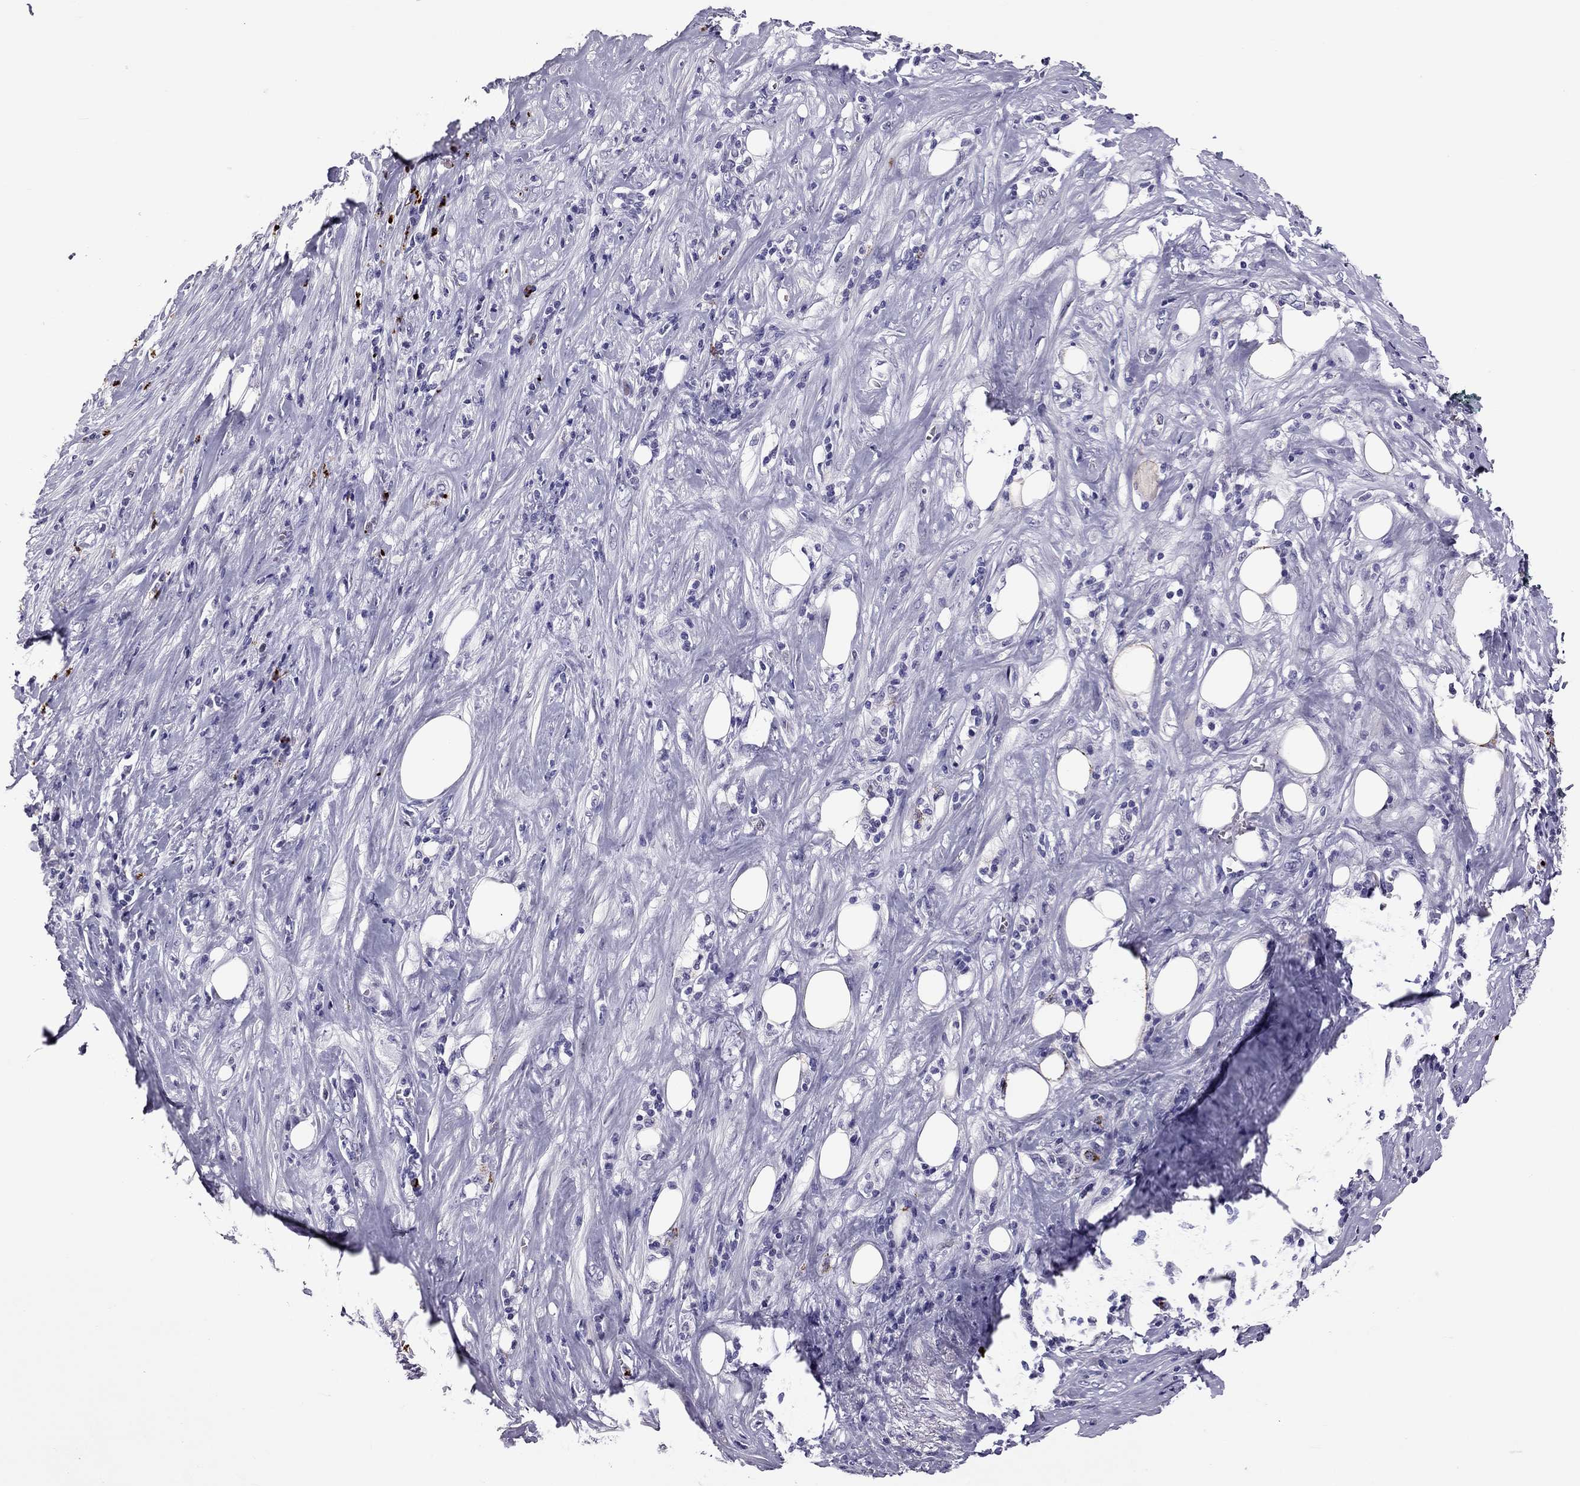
{"staining": {"intensity": "negative", "quantity": "none", "location": "none"}, "tissue": "pancreatic cancer", "cell_type": "Tumor cells", "image_type": "cancer", "snomed": [{"axis": "morphology", "description": "Adenocarcinoma, NOS"}, {"axis": "topography", "description": "Pancreas"}], "caption": "Immunohistochemistry micrograph of neoplastic tissue: human adenocarcinoma (pancreatic) stained with DAB reveals no significant protein positivity in tumor cells.", "gene": "CCL27", "patient": {"sex": "male", "age": 57}}